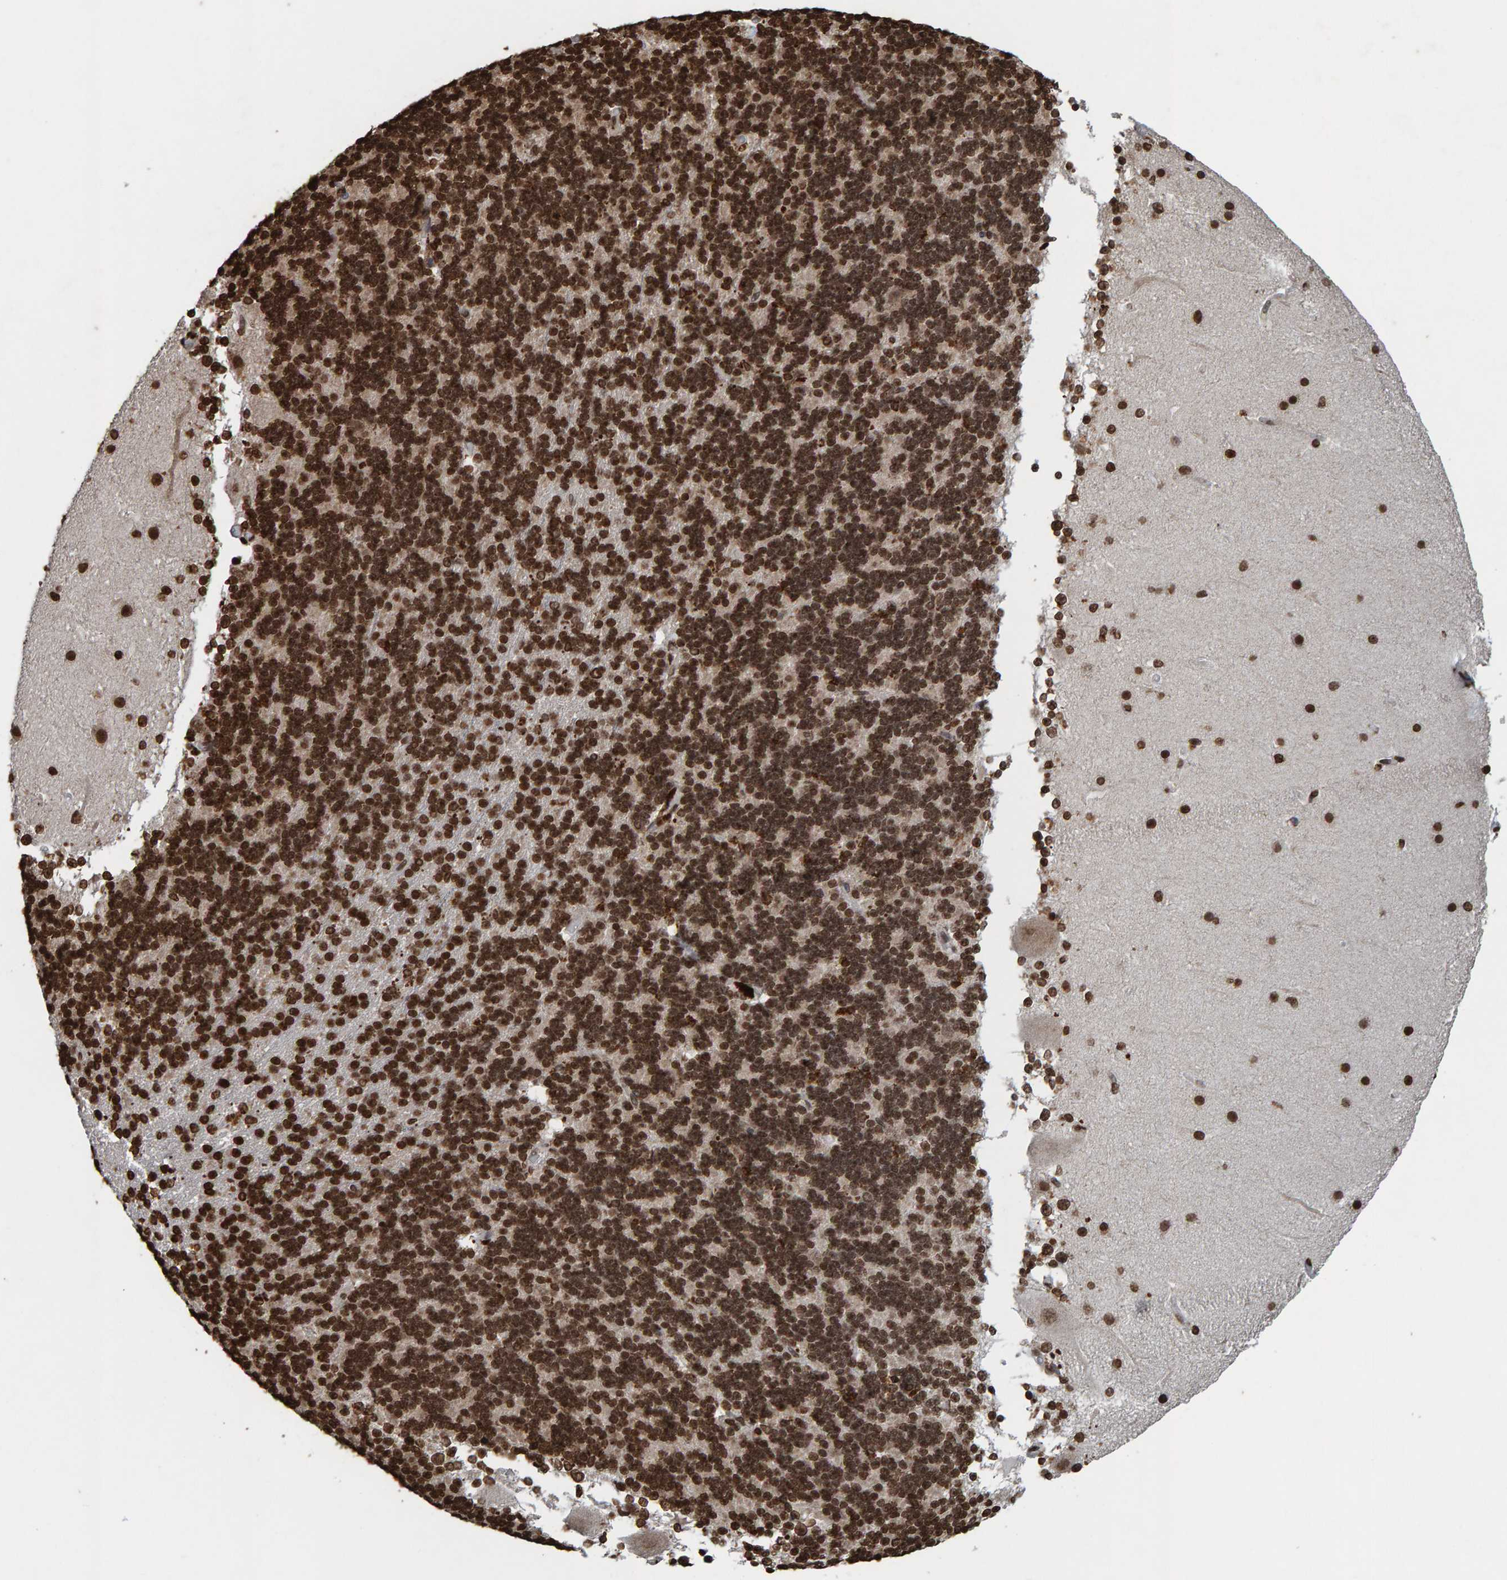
{"staining": {"intensity": "strong", "quantity": ">75%", "location": "nuclear"}, "tissue": "cerebellum", "cell_type": "Cells in granular layer", "image_type": "normal", "snomed": [{"axis": "morphology", "description": "Normal tissue, NOS"}, {"axis": "topography", "description": "Cerebellum"}], "caption": "A brown stain highlights strong nuclear positivity of a protein in cells in granular layer of unremarkable cerebellum. The staining was performed using DAB, with brown indicating positive protein expression. Nuclei are stained blue with hematoxylin.", "gene": "H2AZ1", "patient": {"sex": "female", "age": 19}}